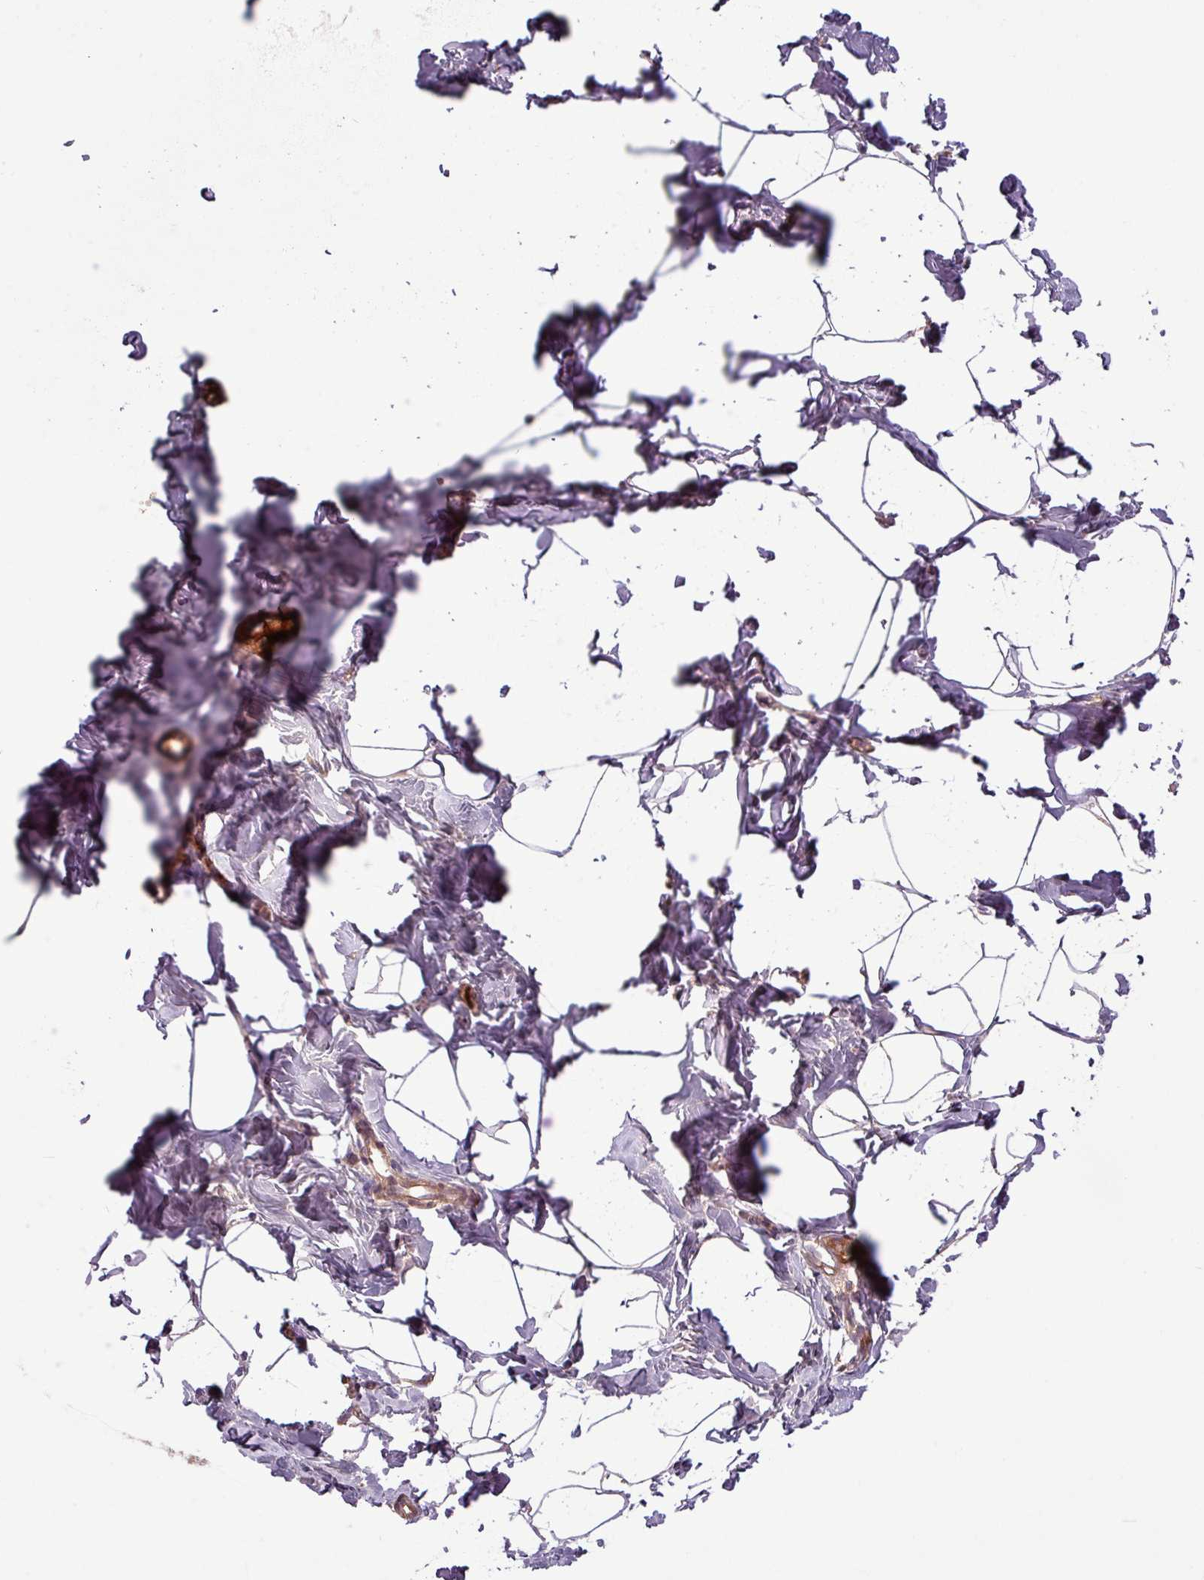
{"staining": {"intensity": "negative", "quantity": "none", "location": "none"}, "tissue": "breast", "cell_type": "Adipocytes", "image_type": "normal", "snomed": [{"axis": "morphology", "description": "Normal tissue, NOS"}, {"axis": "topography", "description": "Breast"}], "caption": "The histopathology image demonstrates no staining of adipocytes in benign breast.", "gene": "C4A", "patient": {"sex": "female", "age": 23}}